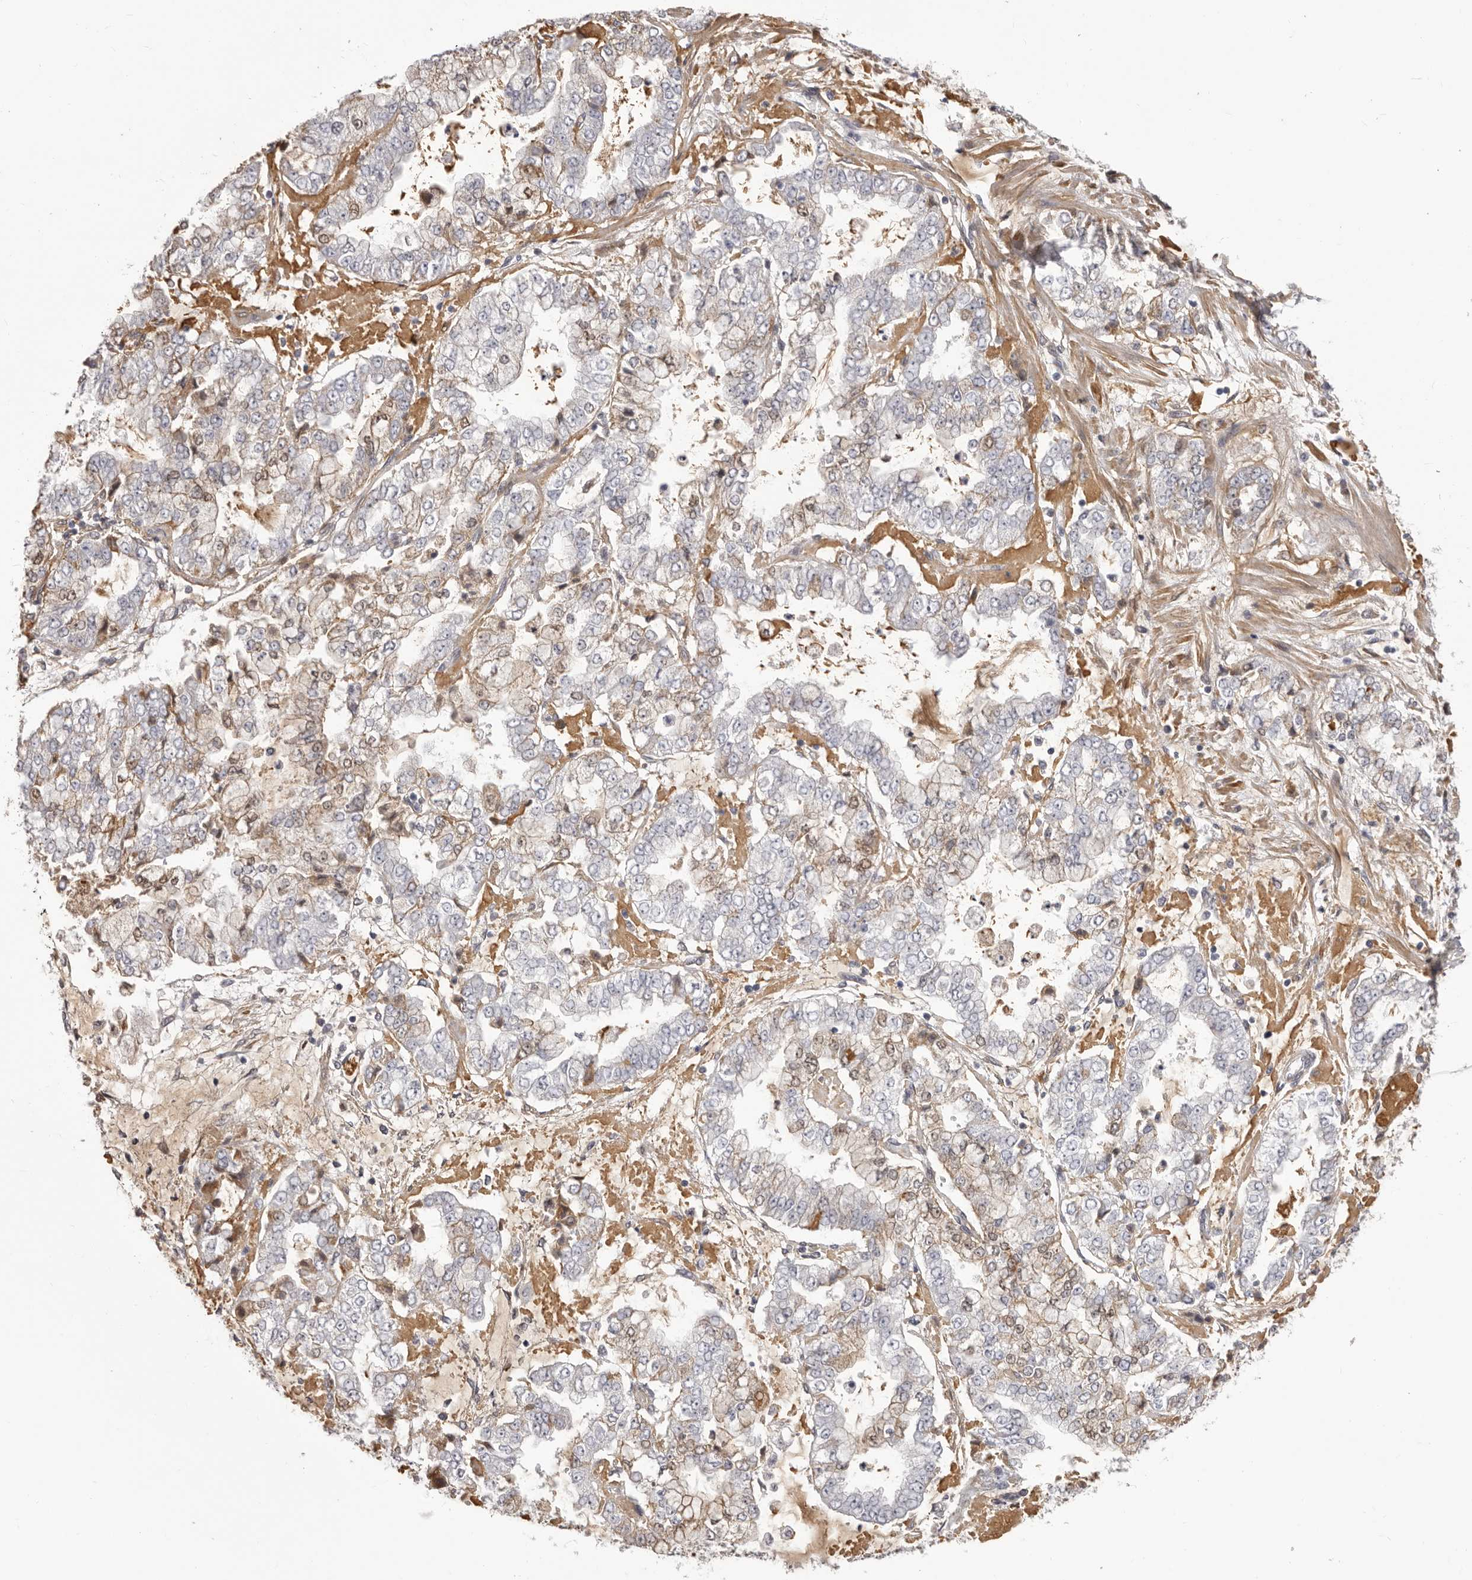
{"staining": {"intensity": "negative", "quantity": "none", "location": "none"}, "tissue": "stomach cancer", "cell_type": "Tumor cells", "image_type": "cancer", "snomed": [{"axis": "morphology", "description": "Adenocarcinoma, NOS"}, {"axis": "topography", "description": "Stomach"}], "caption": "A high-resolution image shows IHC staining of stomach cancer, which displays no significant expression in tumor cells. (DAB immunohistochemistry (IHC) with hematoxylin counter stain).", "gene": "OTUD3", "patient": {"sex": "male", "age": 76}}